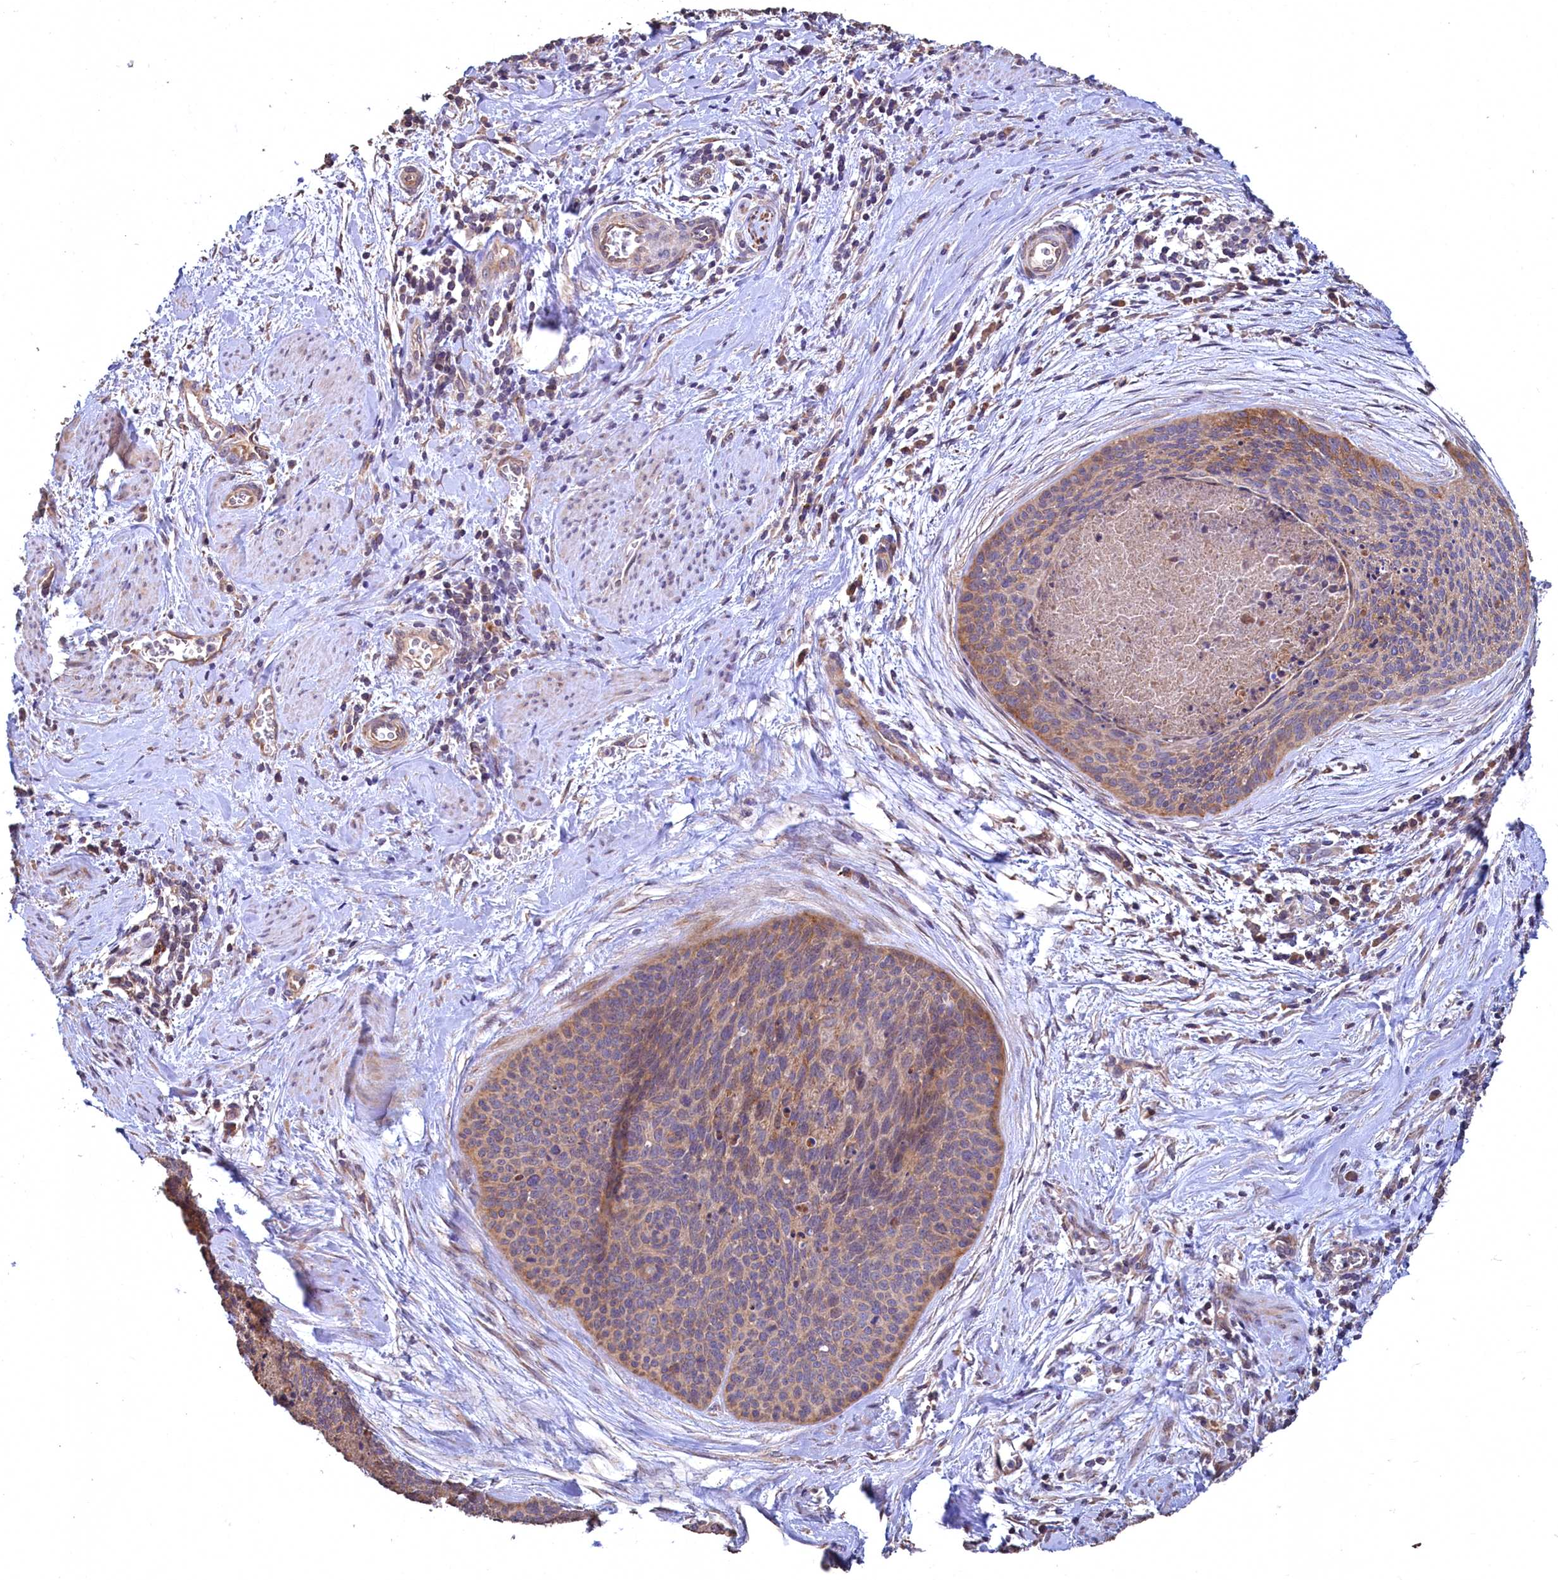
{"staining": {"intensity": "weak", "quantity": "25%-75%", "location": "cytoplasmic/membranous"}, "tissue": "cervical cancer", "cell_type": "Tumor cells", "image_type": "cancer", "snomed": [{"axis": "morphology", "description": "Squamous cell carcinoma, NOS"}, {"axis": "topography", "description": "Cervix"}], "caption": "Protein expression analysis of human cervical squamous cell carcinoma reveals weak cytoplasmic/membranous staining in approximately 25%-75% of tumor cells.", "gene": "FUNDC1", "patient": {"sex": "female", "age": 55}}